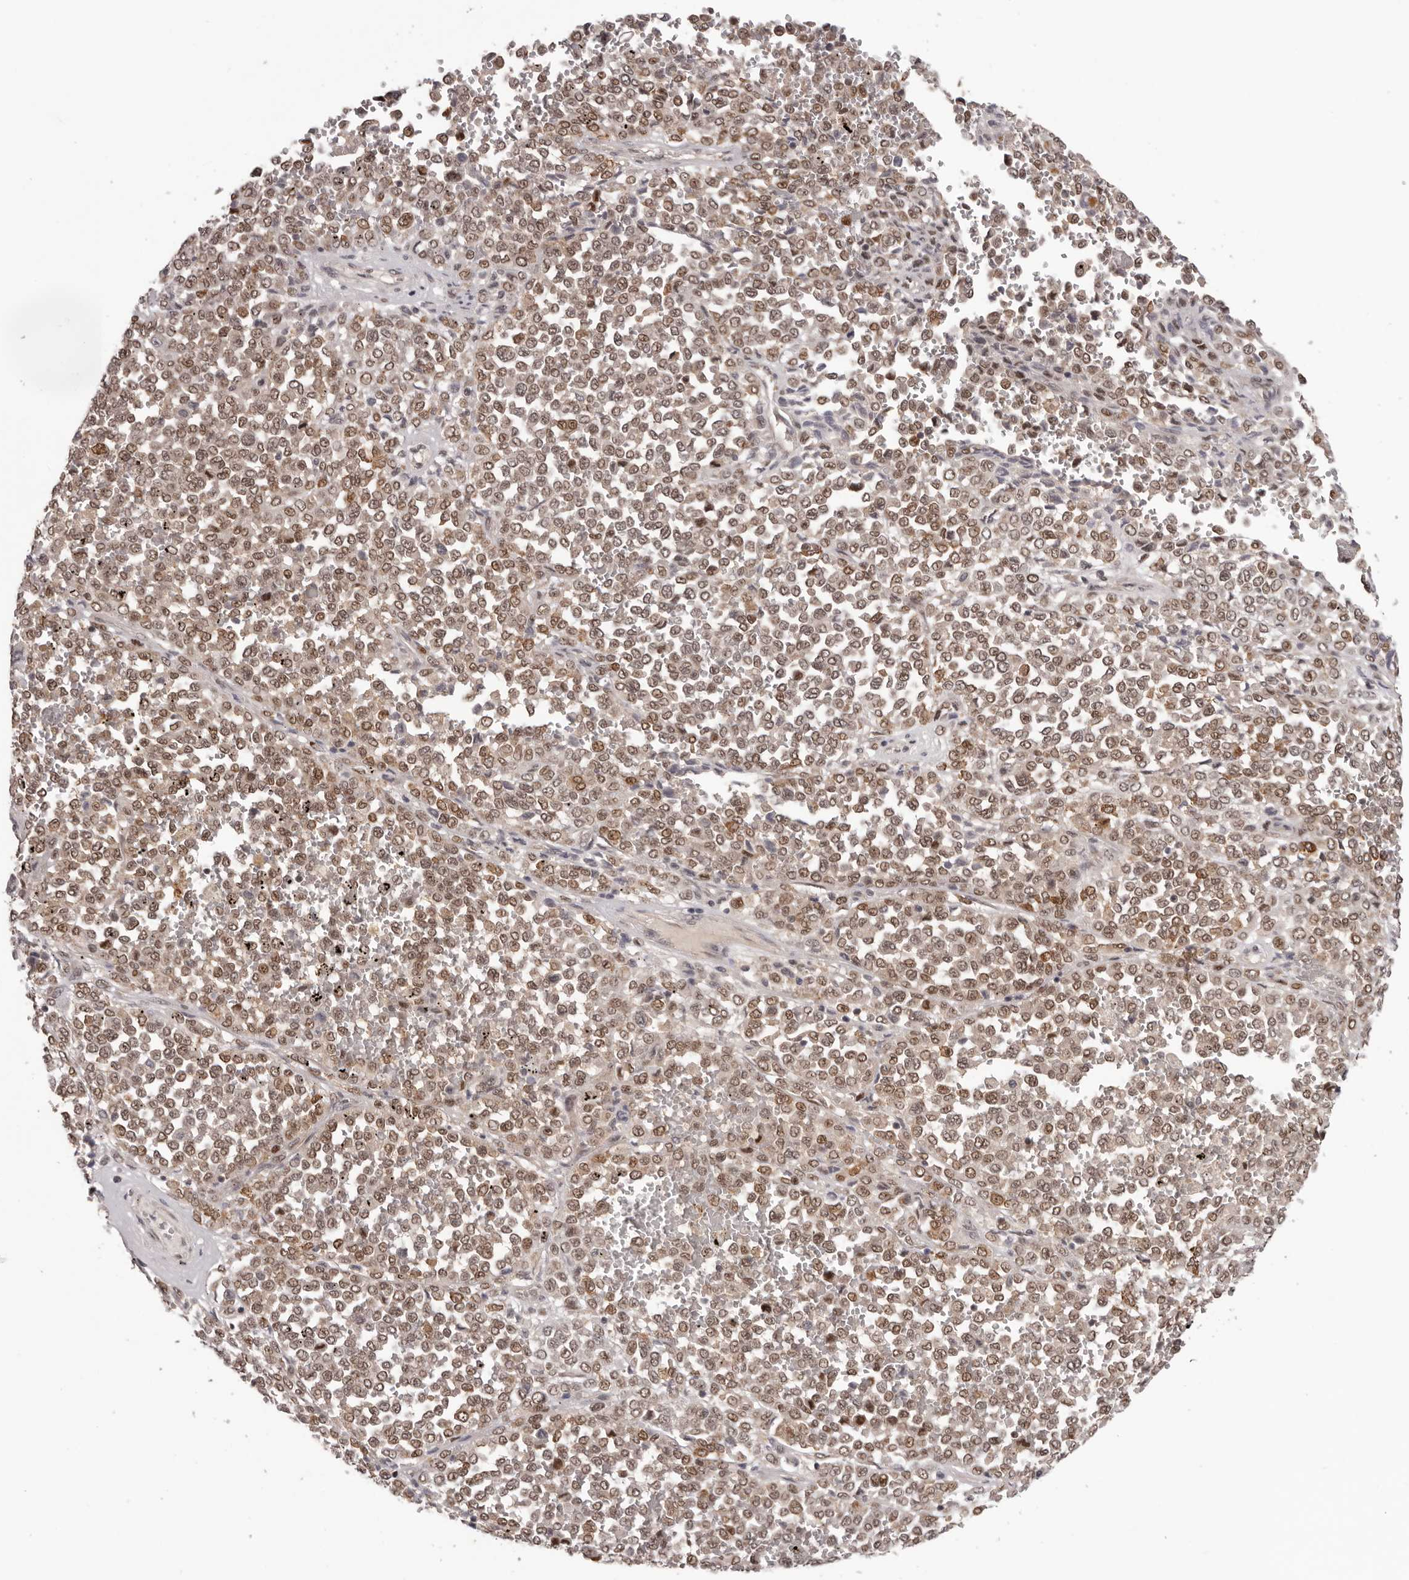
{"staining": {"intensity": "moderate", "quantity": ">75%", "location": "nuclear"}, "tissue": "melanoma", "cell_type": "Tumor cells", "image_type": "cancer", "snomed": [{"axis": "morphology", "description": "Malignant melanoma, Metastatic site"}, {"axis": "topography", "description": "Pancreas"}], "caption": "Tumor cells demonstrate moderate nuclear positivity in about >75% of cells in malignant melanoma (metastatic site). The staining is performed using DAB brown chromogen to label protein expression. The nuclei are counter-stained blue using hematoxylin.", "gene": "TBX5", "patient": {"sex": "female", "age": 30}}